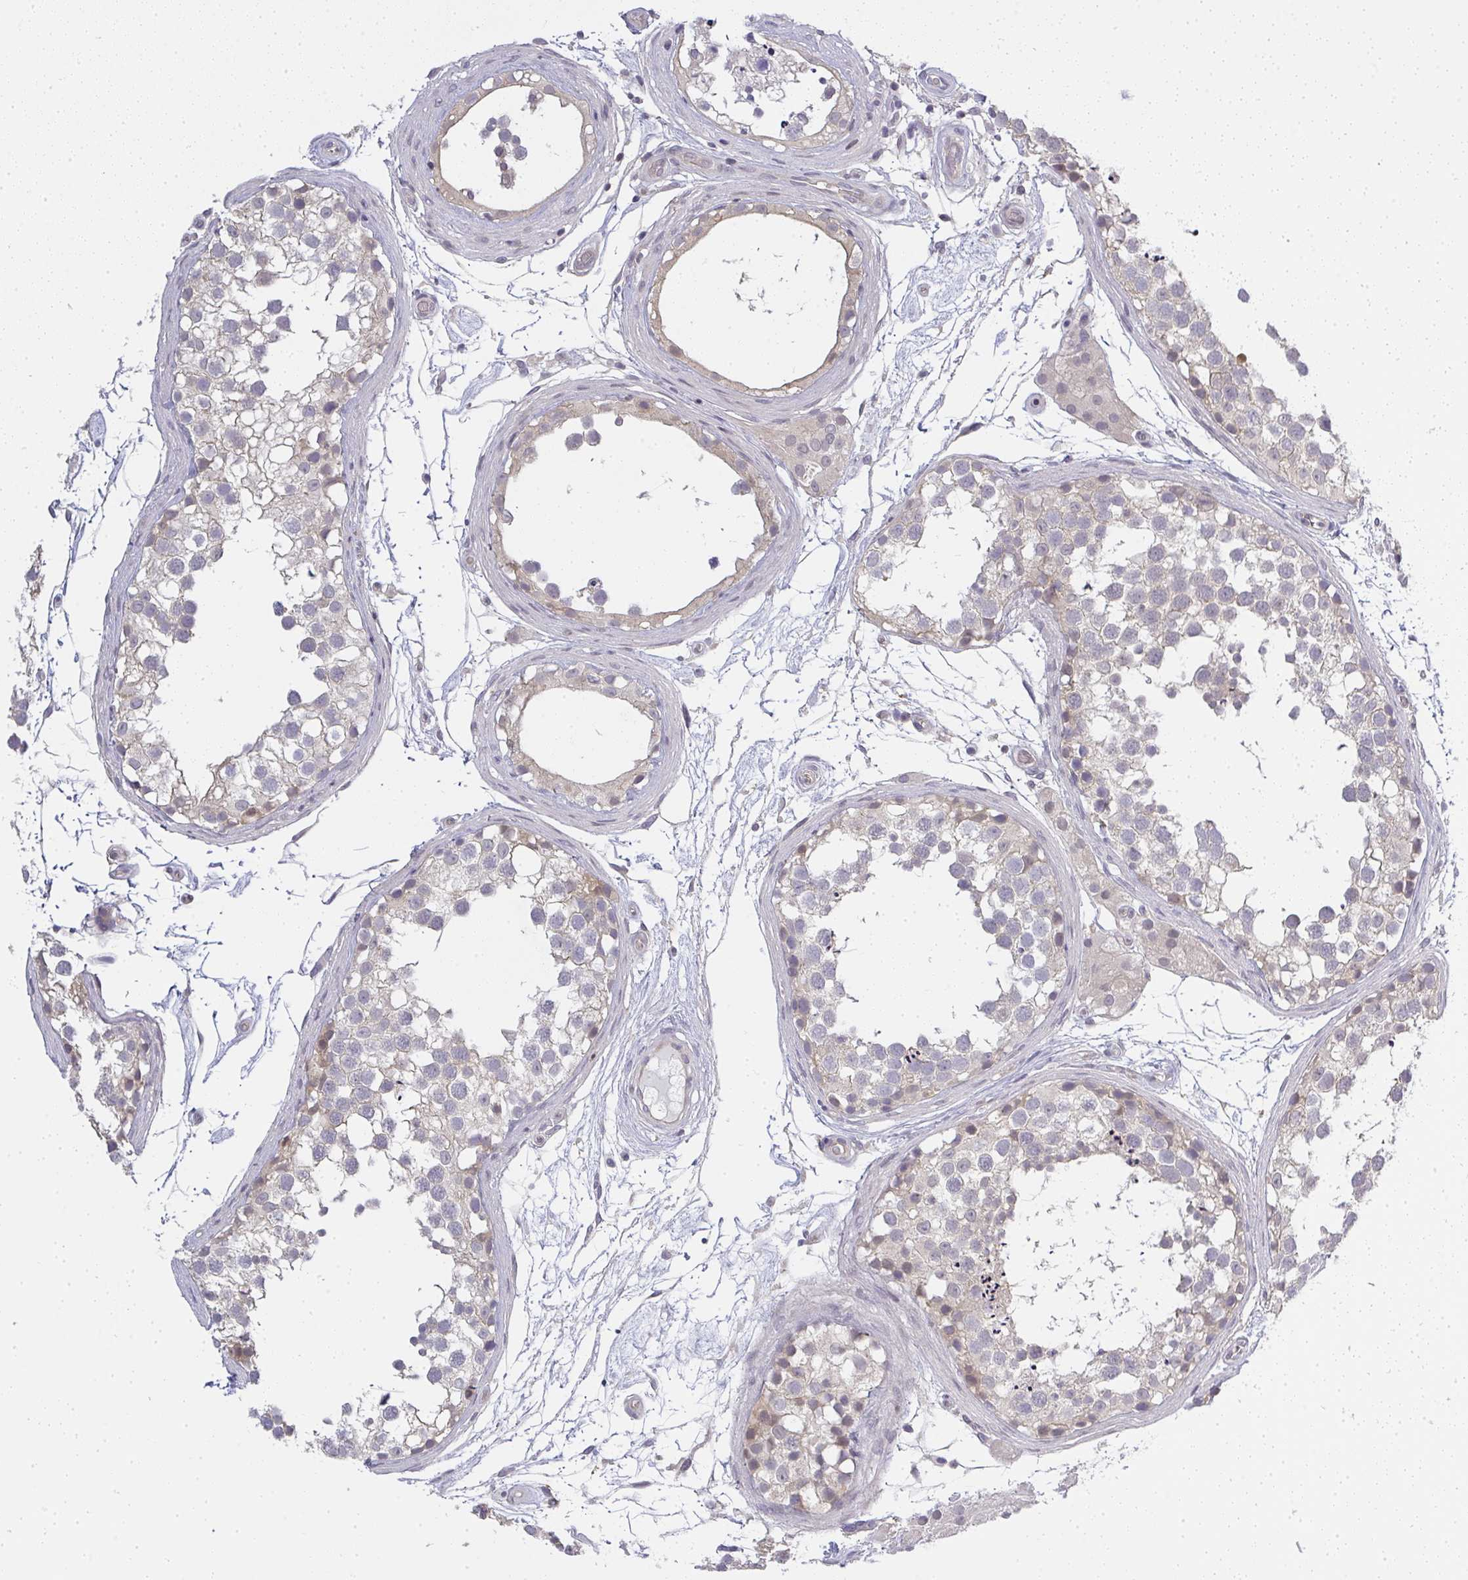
{"staining": {"intensity": "weak", "quantity": "<25%", "location": "cytoplasmic/membranous"}, "tissue": "testis", "cell_type": "Cells in seminiferous ducts", "image_type": "normal", "snomed": [{"axis": "morphology", "description": "Normal tissue, NOS"}, {"axis": "morphology", "description": "Seminoma, NOS"}, {"axis": "topography", "description": "Testis"}], "caption": "An IHC histopathology image of unremarkable testis is shown. There is no staining in cells in seminiferous ducts of testis.", "gene": "GSDMB", "patient": {"sex": "male", "age": 65}}